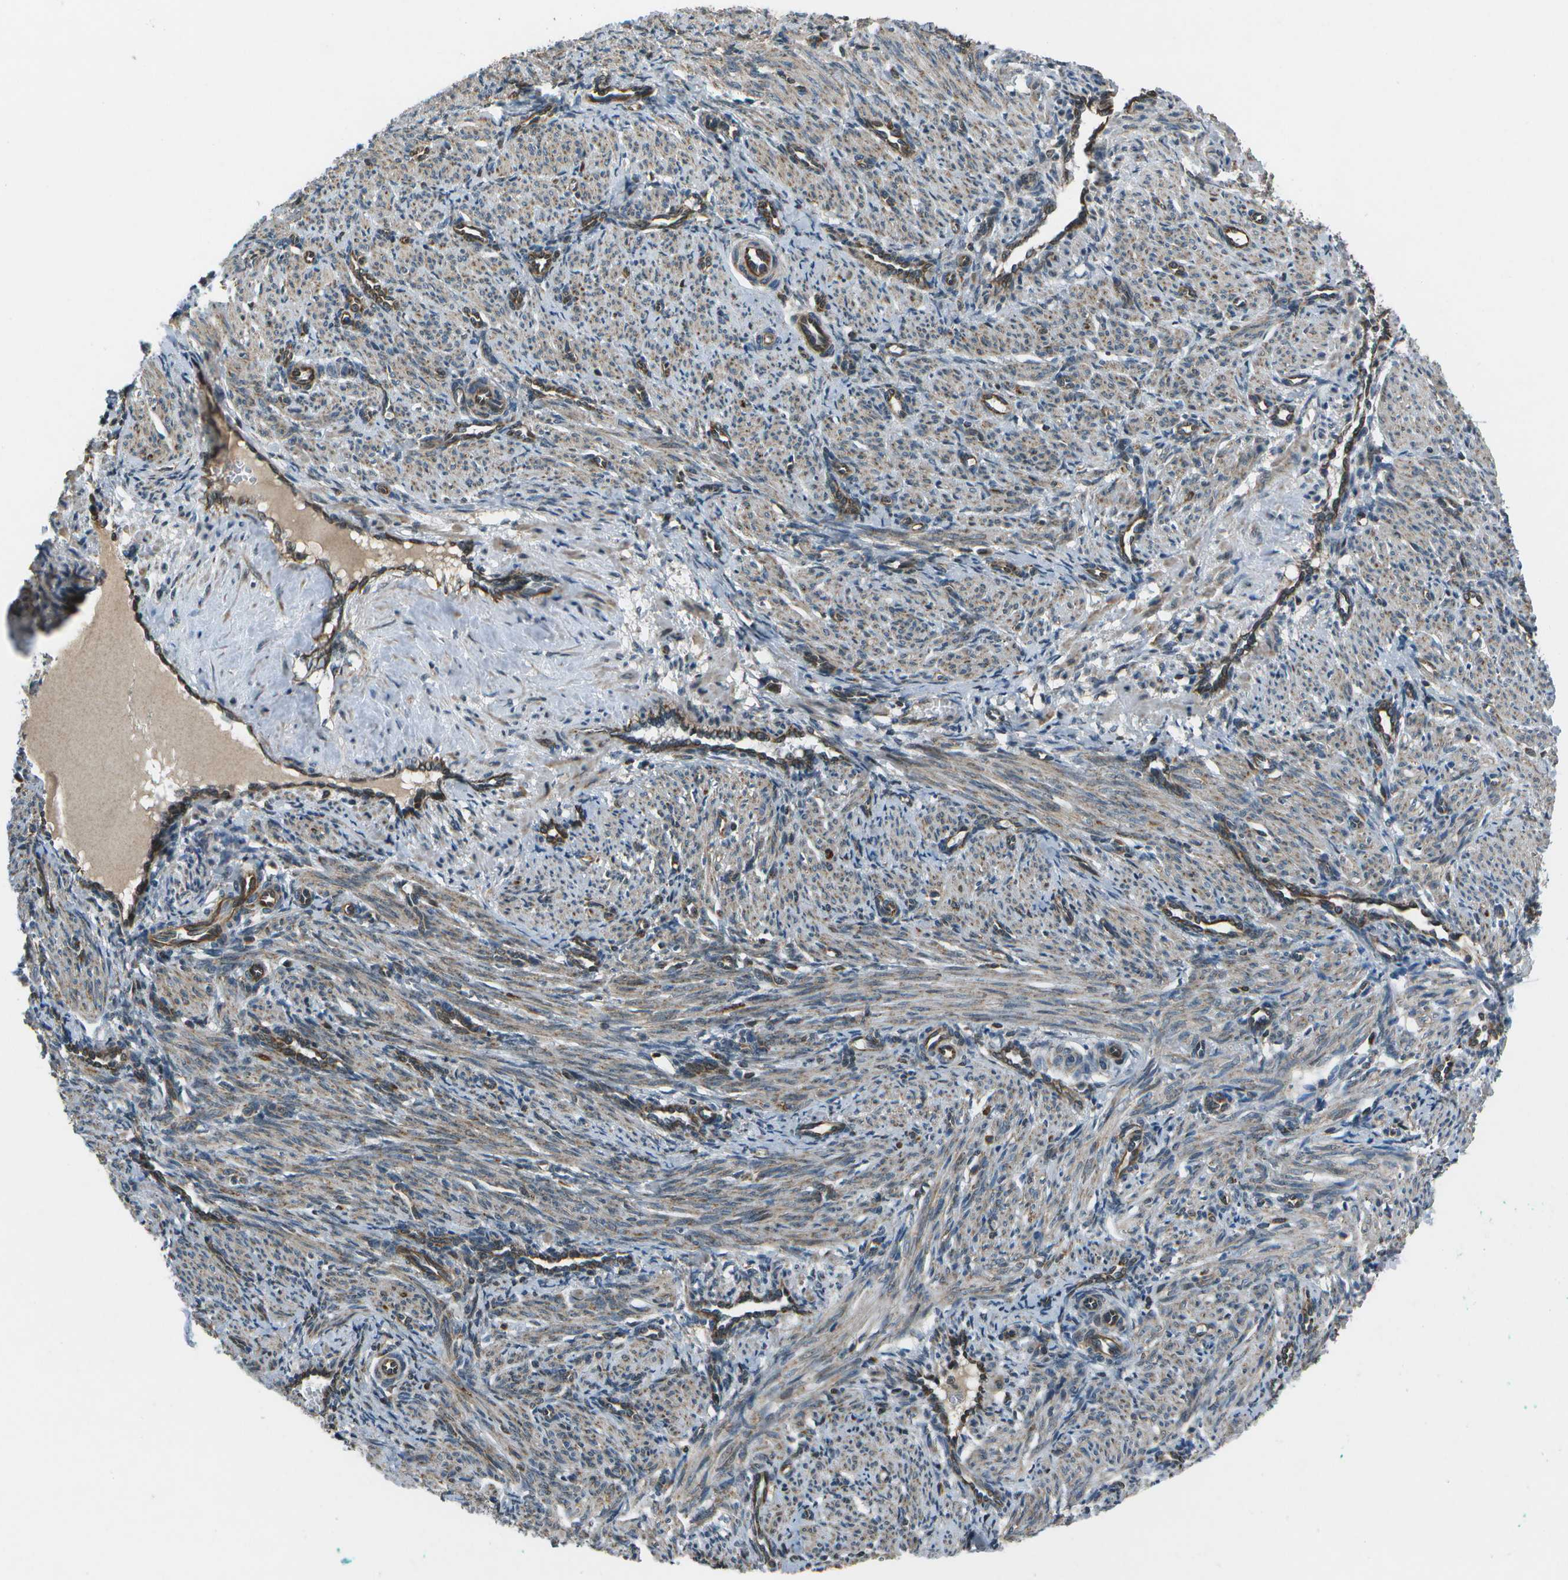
{"staining": {"intensity": "weak", "quantity": ">75%", "location": "cytoplasmic/membranous"}, "tissue": "smooth muscle", "cell_type": "Smooth muscle cells", "image_type": "normal", "snomed": [{"axis": "morphology", "description": "Normal tissue, NOS"}, {"axis": "topography", "description": "Endometrium"}], "caption": "A photomicrograph of smooth muscle stained for a protein displays weak cytoplasmic/membranous brown staining in smooth muscle cells. (Stains: DAB in brown, nuclei in blue, Microscopy: brightfield microscopy at high magnification).", "gene": "EIF2AK1", "patient": {"sex": "female", "age": 33}}